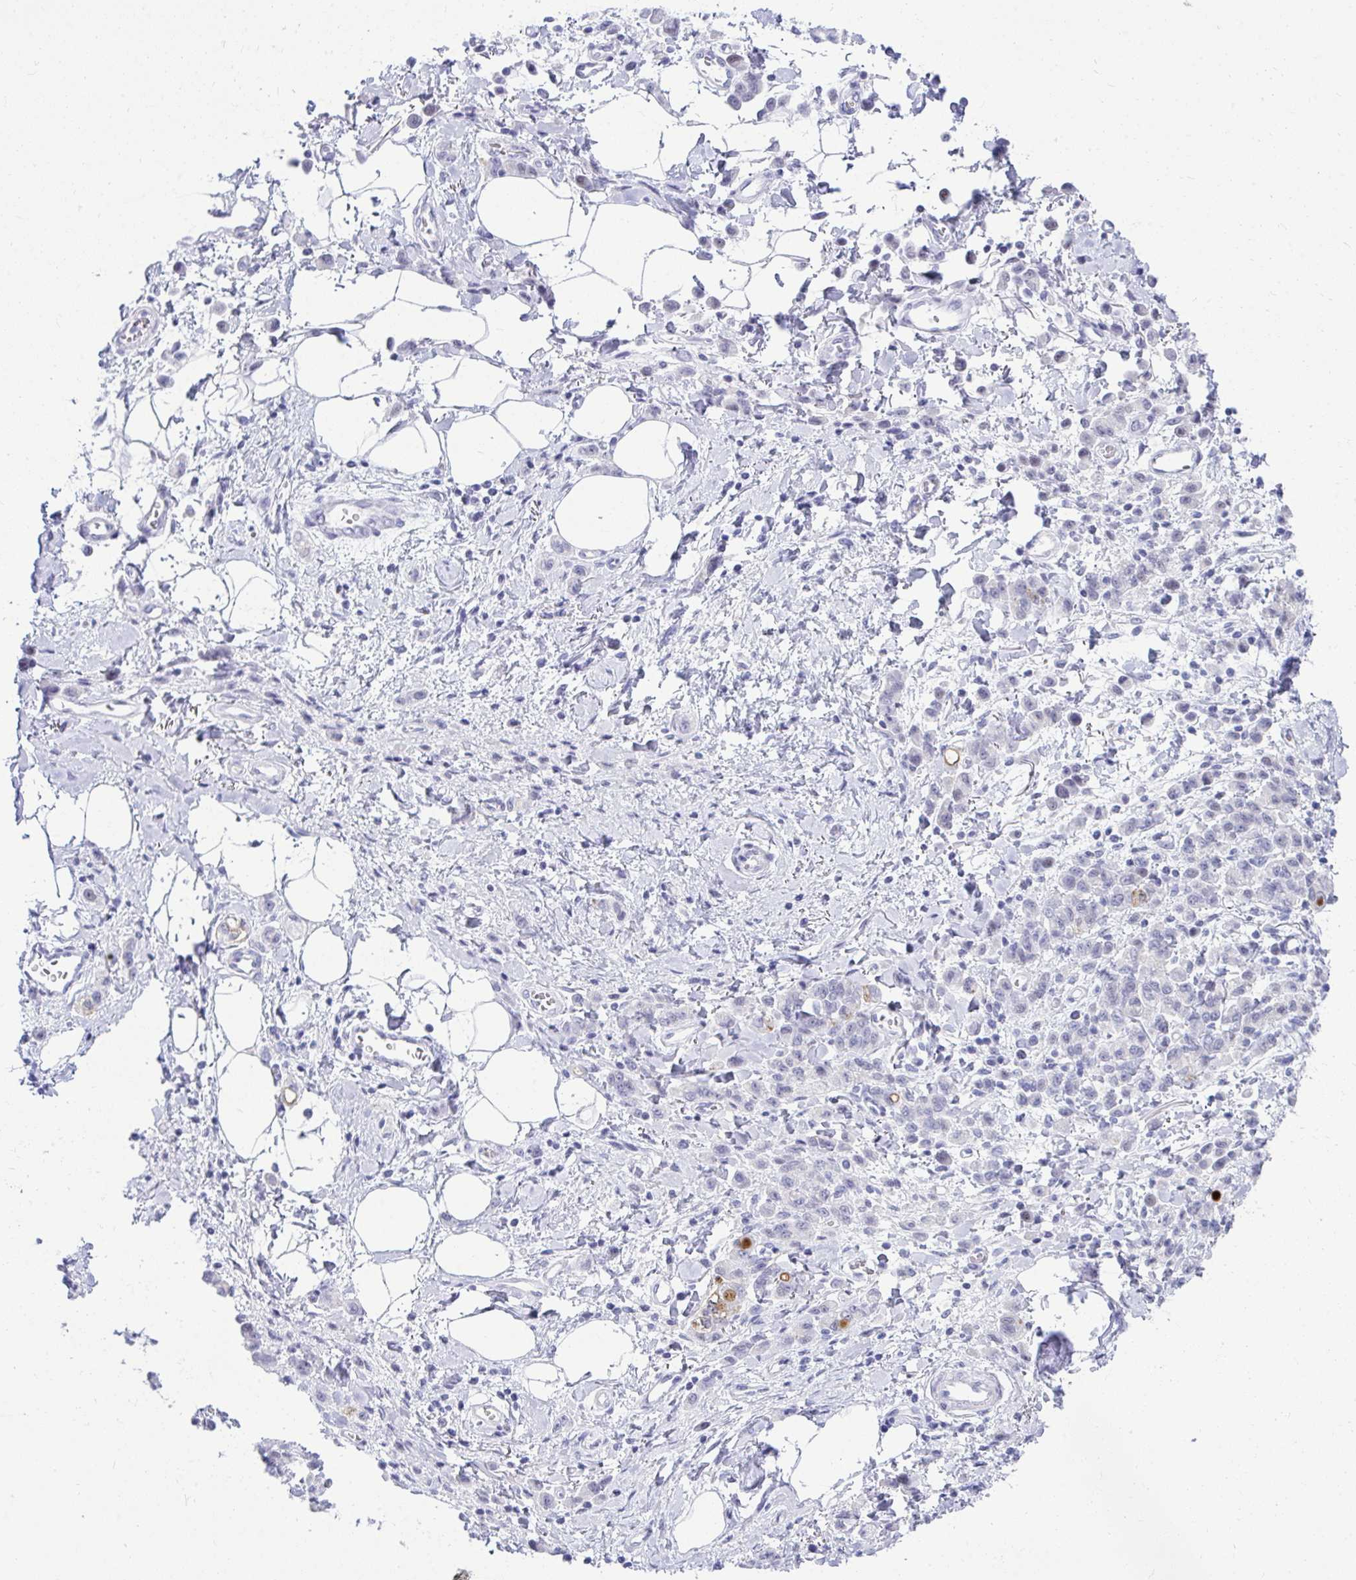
{"staining": {"intensity": "negative", "quantity": "none", "location": "none"}, "tissue": "stomach cancer", "cell_type": "Tumor cells", "image_type": "cancer", "snomed": [{"axis": "morphology", "description": "Adenocarcinoma, NOS"}, {"axis": "topography", "description": "Stomach"}], "caption": "DAB (3,3'-diaminobenzidine) immunohistochemical staining of stomach cancer exhibits no significant expression in tumor cells. (DAB IHC visualized using brightfield microscopy, high magnification).", "gene": "OR5F1", "patient": {"sex": "male", "age": 77}}